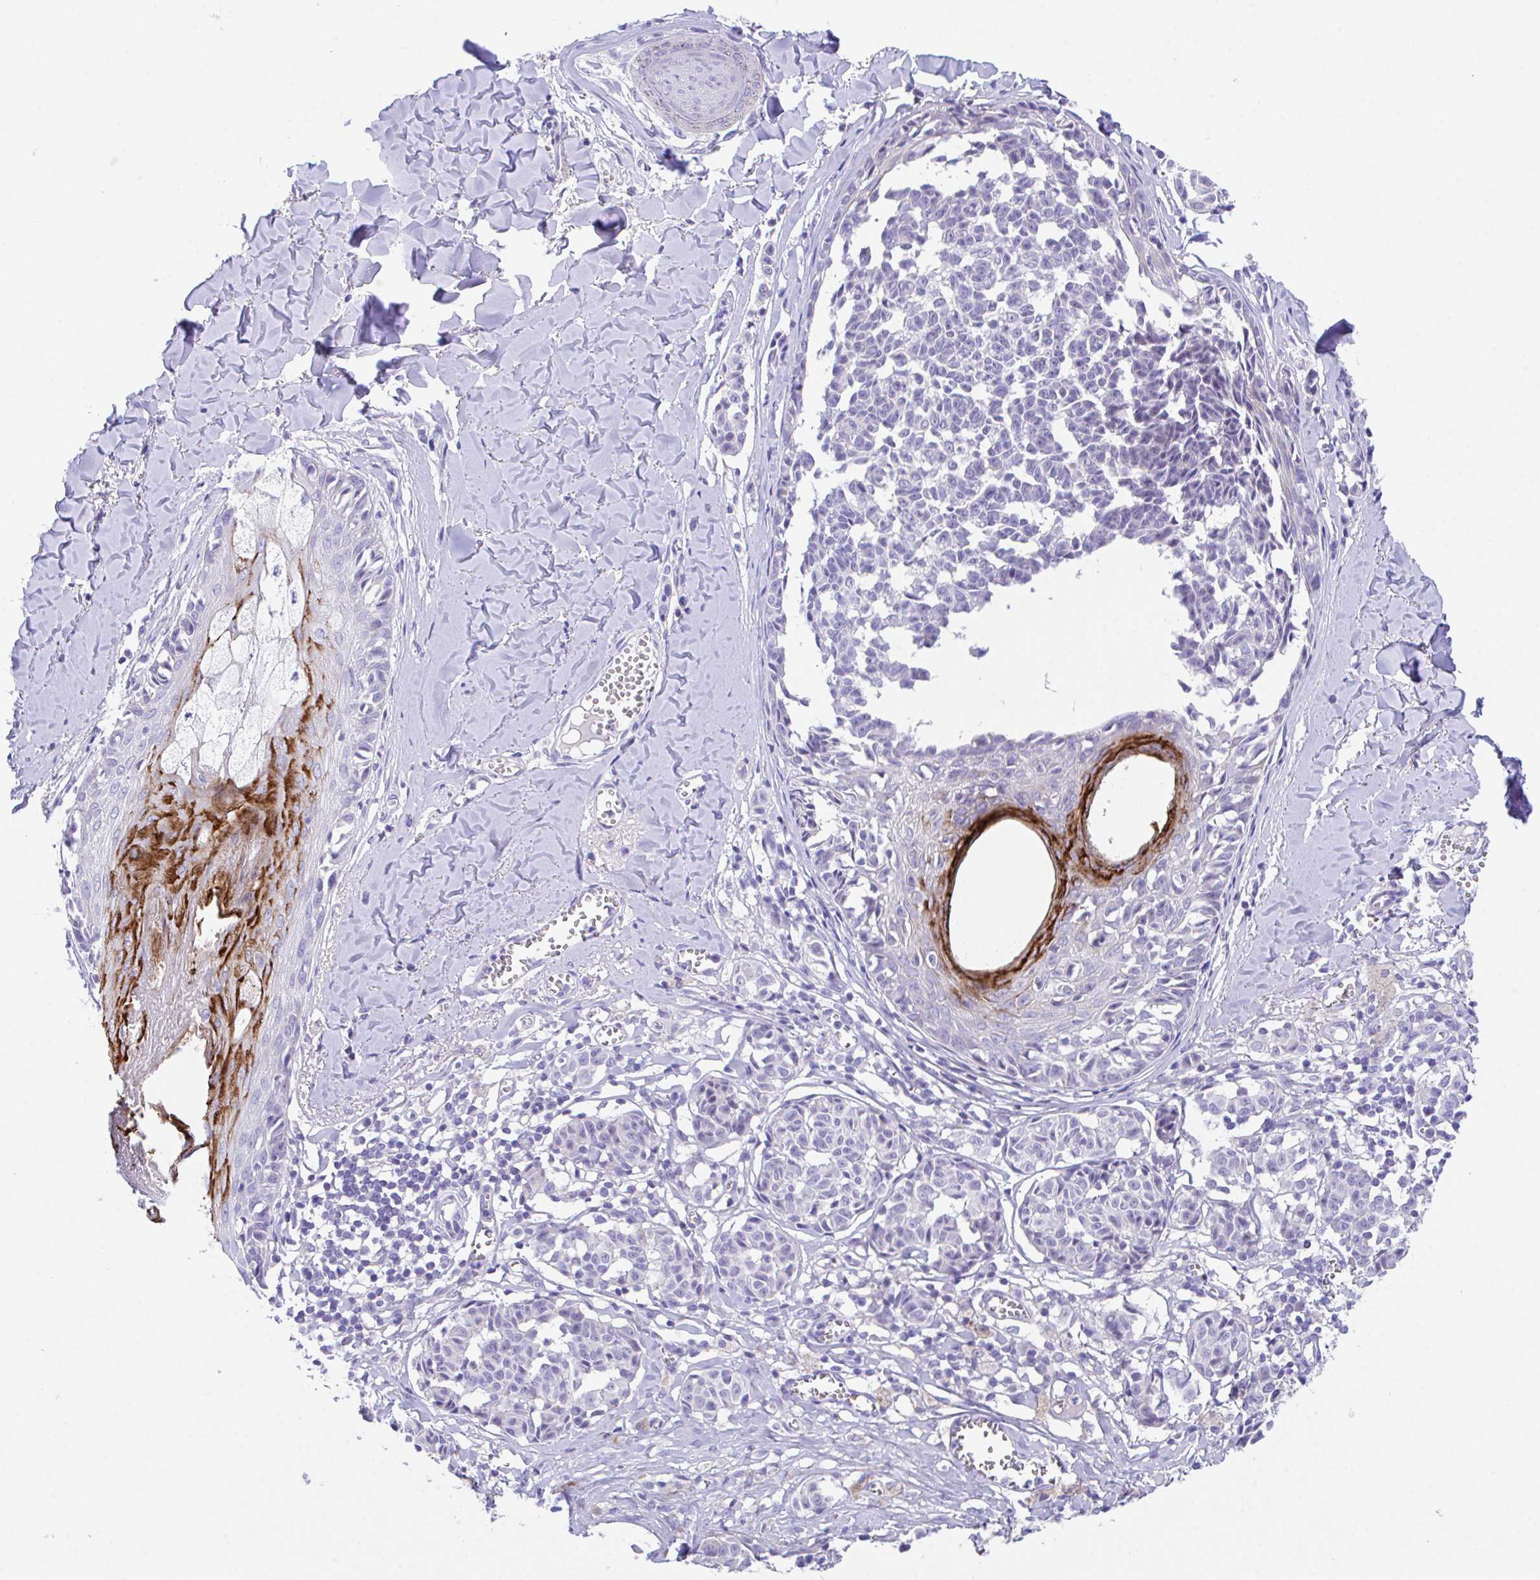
{"staining": {"intensity": "negative", "quantity": "none", "location": "none"}, "tissue": "melanoma", "cell_type": "Tumor cells", "image_type": "cancer", "snomed": [{"axis": "morphology", "description": "Malignant melanoma, NOS"}, {"axis": "topography", "description": "Skin"}], "caption": "Malignant melanoma was stained to show a protein in brown. There is no significant expression in tumor cells. (Stains: DAB (3,3'-diaminobenzidine) immunohistochemistry with hematoxylin counter stain, Microscopy: brightfield microscopy at high magnification).", "gene": "SLC16A6", "patient": {"sex": "female", "age": 43}}